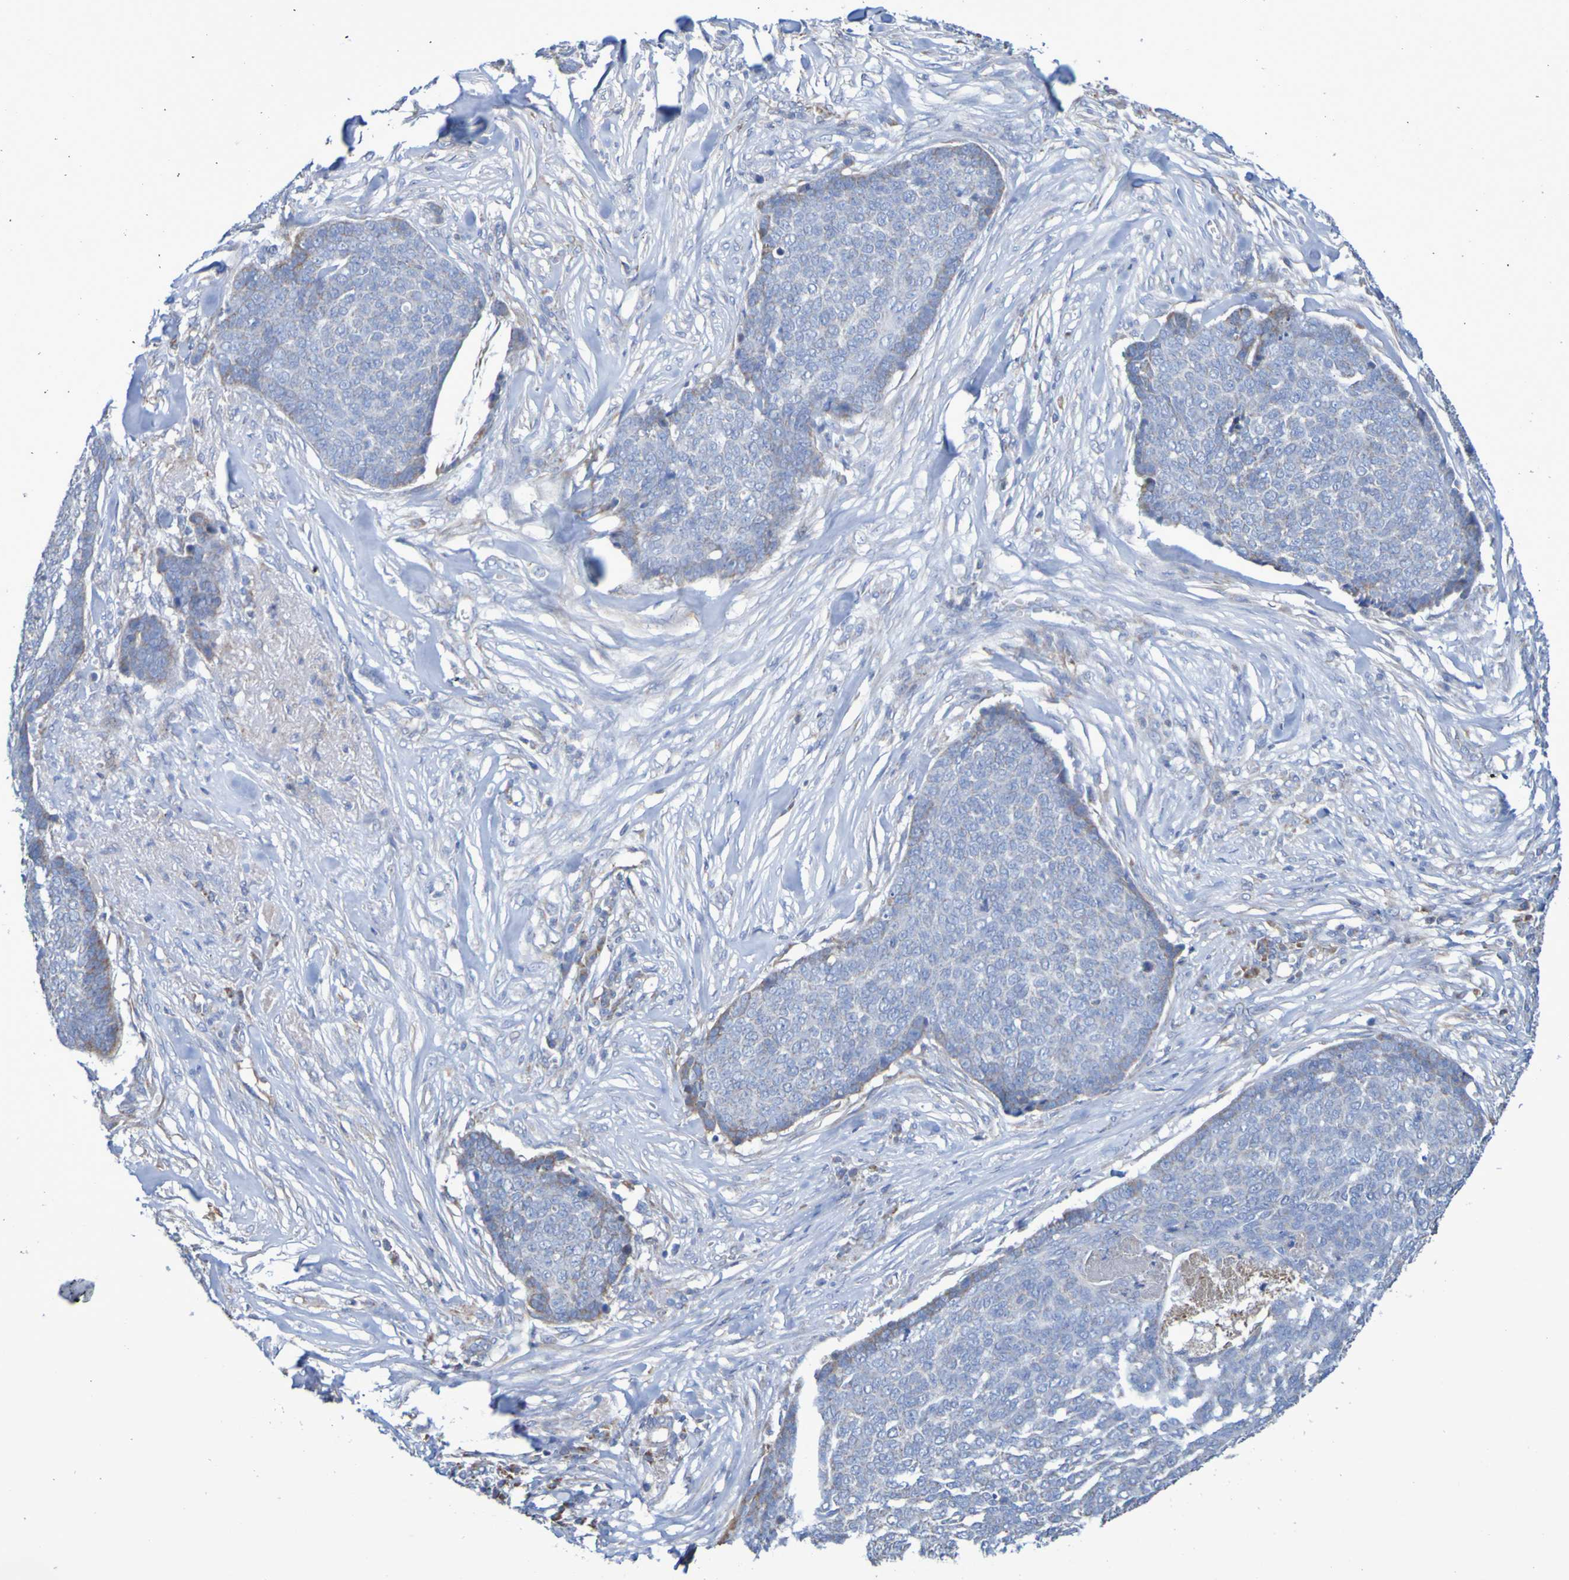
{"staining": {"intensity": "weak", "quantity": "<25%", "location": "cytoplasmic/membranous"}, "tissue": "skin cancer", "cell_type": "Tumor cells", "image_type": "cancer", "snomed": [{"axis": "morphology", "description": "Basal cell carcinoma"}, {"axis": "topography", "description": "Skin"}], "caption": "This is an immunohistochemistry (IHC) micrograph of skin cancer (basal cell carcinoma). There is no positivity in tumor cells.", "gene": "CNTN2", "patient": {"sex": "male", "age": 84}}